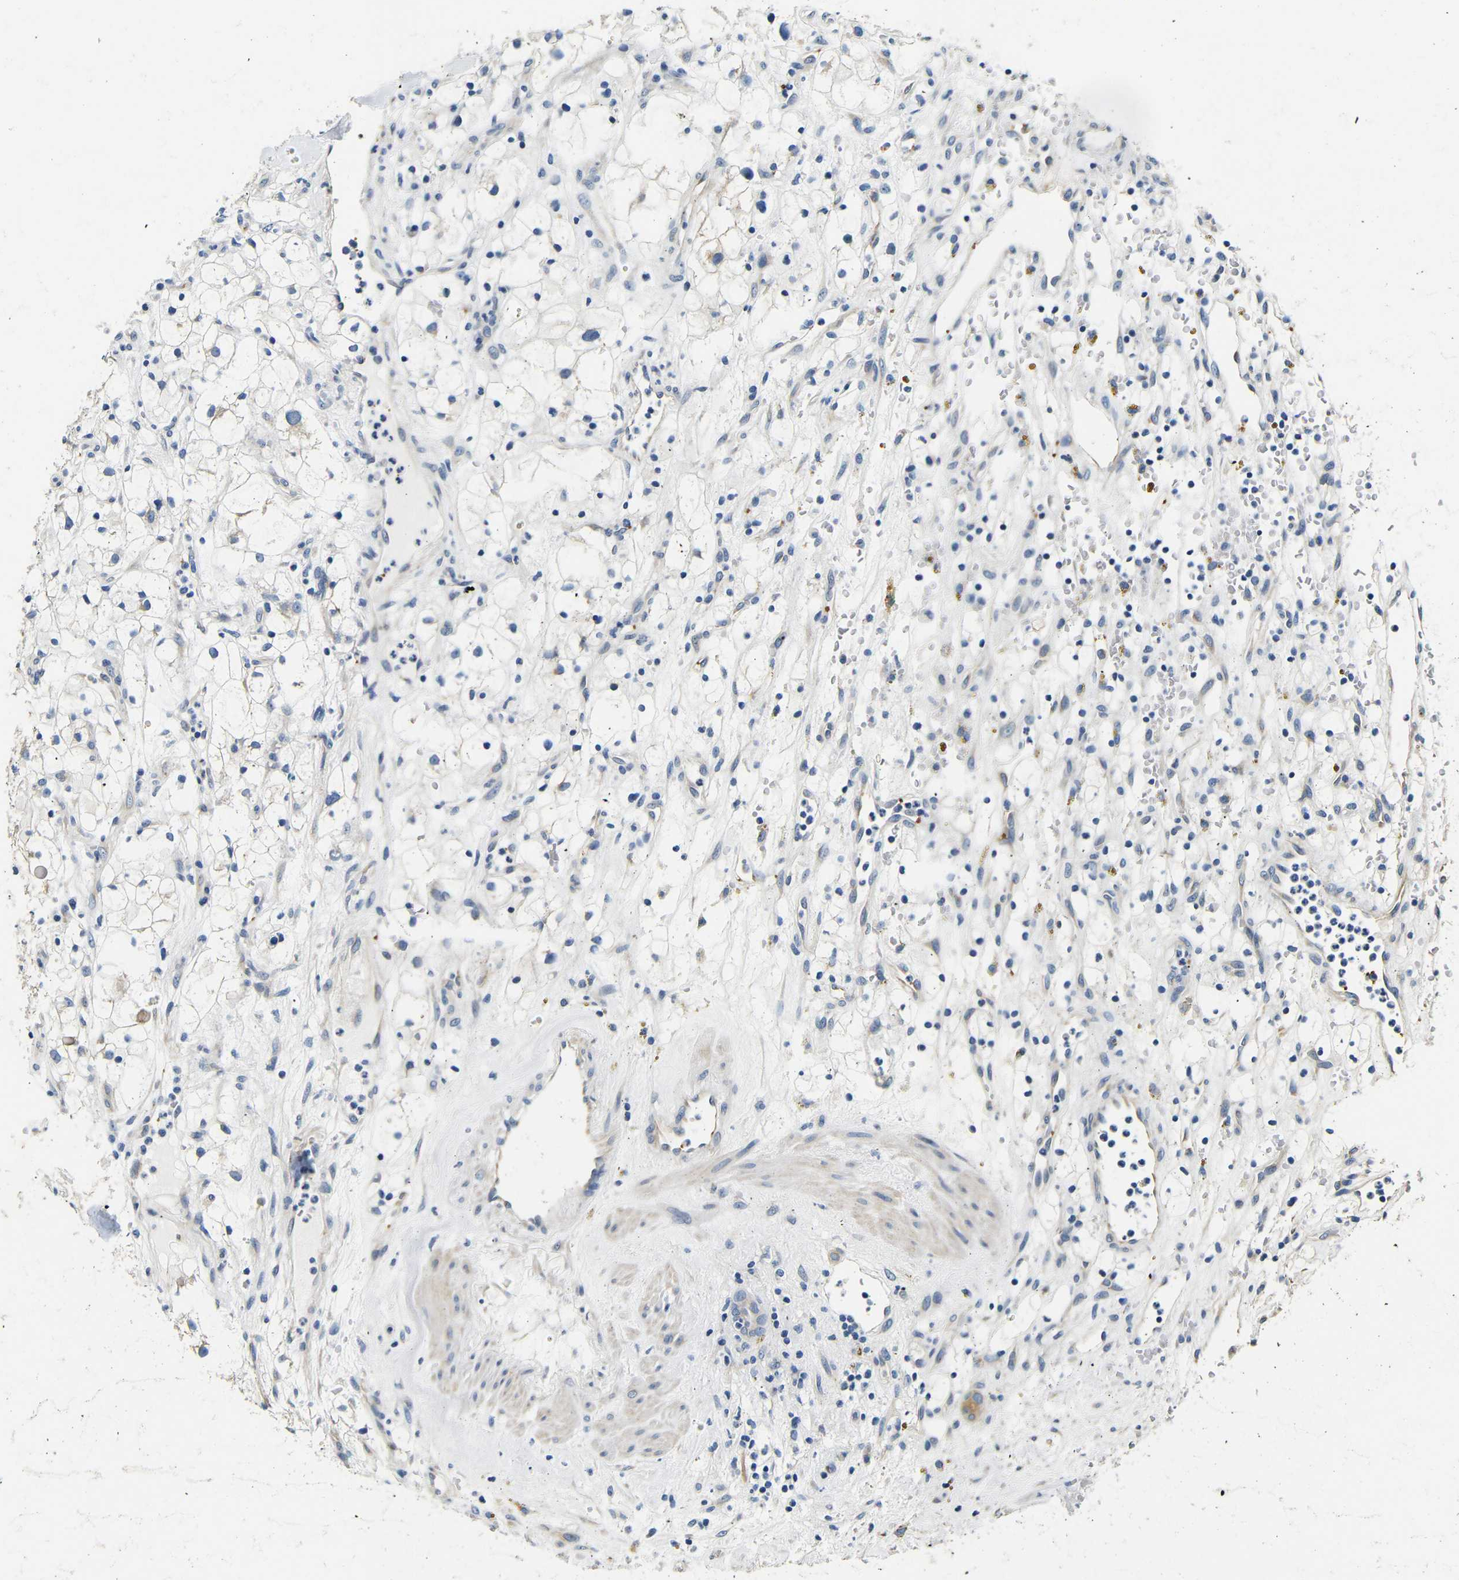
{"staining": {"intensity": "negative", "quantity": "none", "location": "none"}, "tissue": "renal cancer", "cell_type": "Tumor cells", "image_type": "cancer", "snomed": [{"axis": "morphology", "description": "Adenocarcinoma, NOS"}, {"axis": "topography", "description": "Kidney"}], "caption": "This is an immunohistochemistry (IHC) micrograph of human adenocarcinoma (renal). There is no expression in tumor cells.", "gene": "GP1BA", "patient": {"sex": "female", "age": 60}}